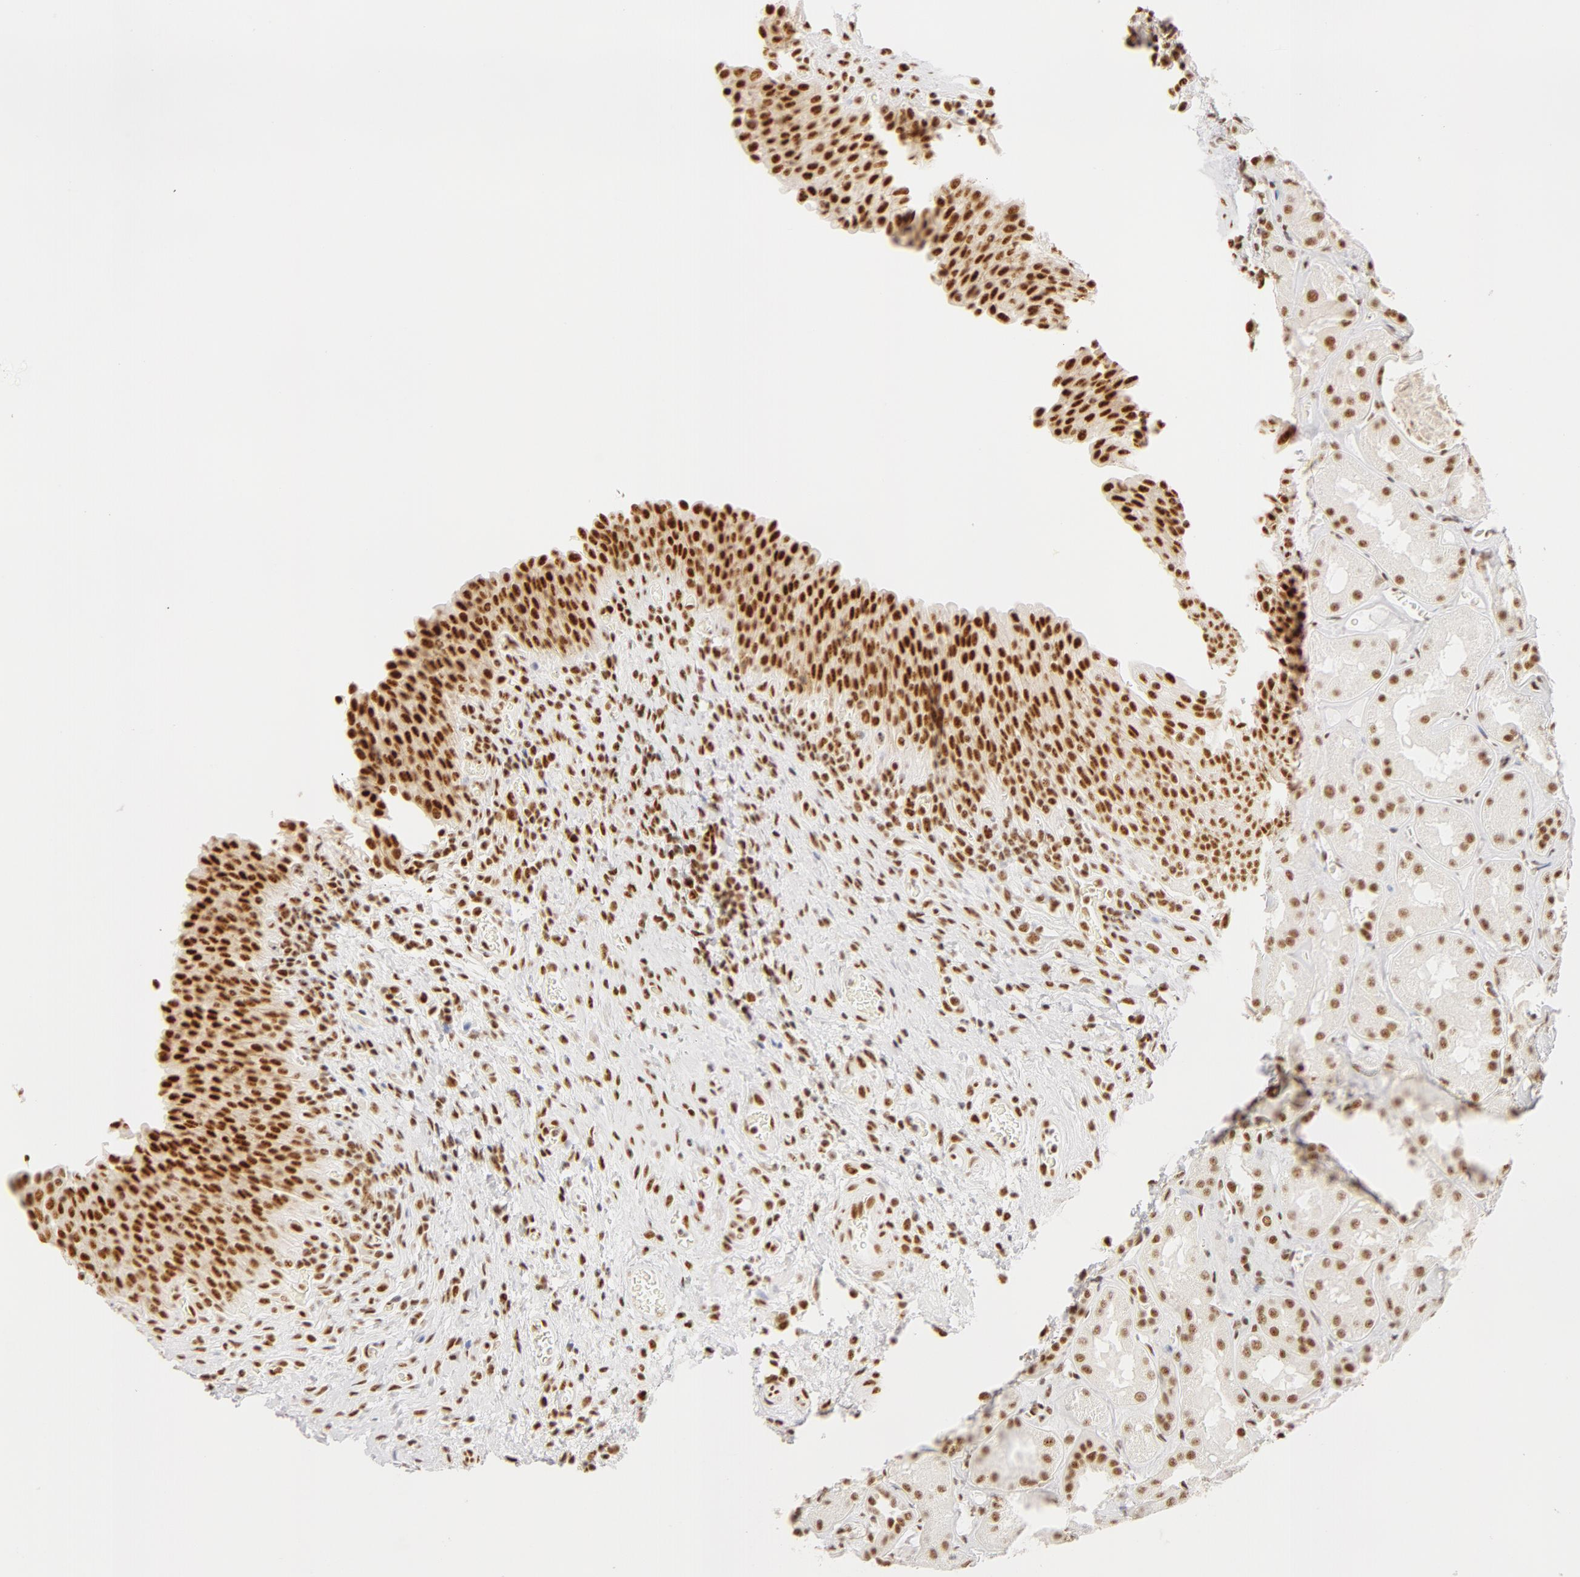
{"staining": {"intensity": "strong", "quantity": ">75%", "location": "nuclear"}, "tissue": "urinary bladder", "cell_type": "Urothelial cells", "image_type": "normal", "snomed": [{"axis": "morphology", "description": "Normal tissue, NOS"}, {"axis": "topography", "description": "Urinary bladder"}], "caption": "Urinary bladder stained for a protein reveals strong nuclear positivity in urothelial cells. (Brightfield microscopy of DAB IHC at high magnification).", "gene": "RBM39", "patient": {"sex": "male", "age": 51}}